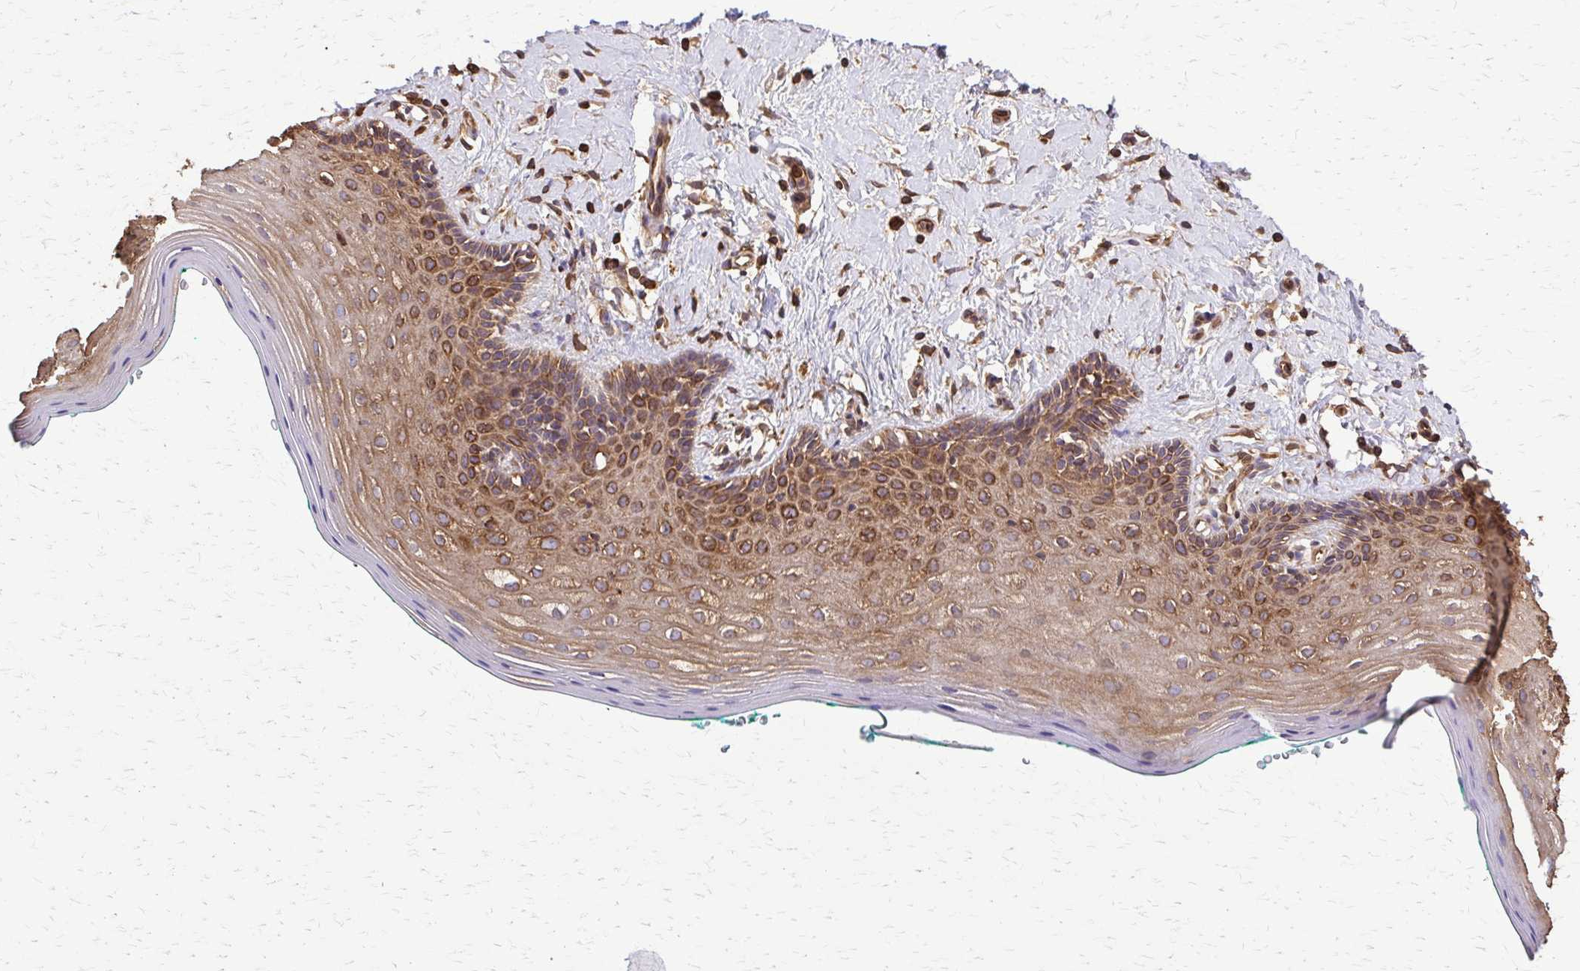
{"staining": {"intensity": "strong", "quantity": ">75%", "location": "cytoplasmic/membranous"}, "tissue": "vagina", "cell_type": "Squamous epithelial cells", "image_type": "normal", "snomed": [{"axis": "morphology", "description": "Normal tissue, NOS"}, {"axis": "topography", "description": "Vagina"}], "caption": "High-magnification brightfield microscopy of normal vagina stained with DAB (3,3'-diaminobenzidine) (brown) and counterstained with hematoxylin (blue). squamous epithelial cells exhibit strong cytoplasmic/membranous expression is seen in approximately>75% of cells.", "gene": "EEF2", "patient": {"sex": "female", "age": 42}}